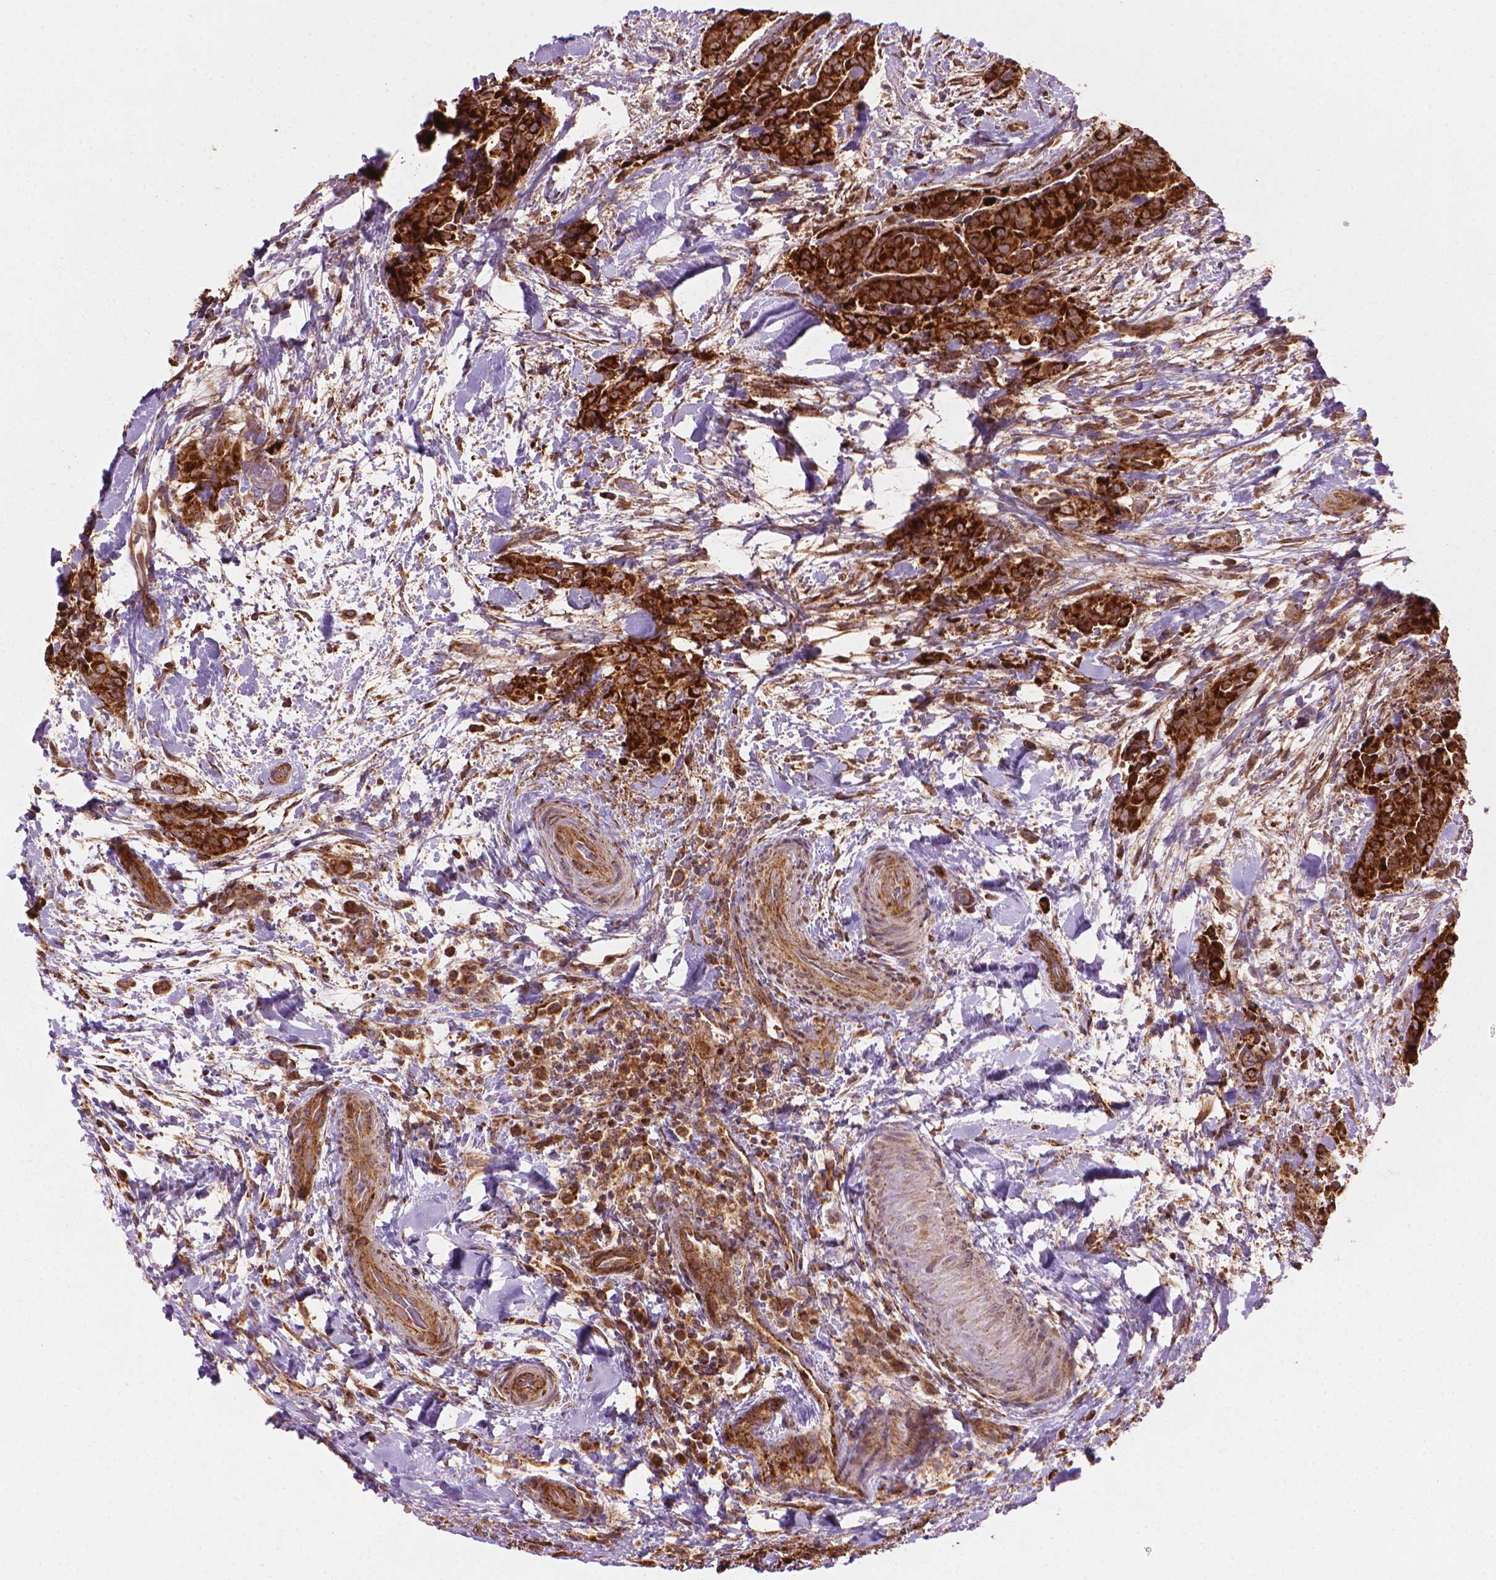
{"staining": {"intensity": "strong", "quantity": ">75%", "location": "cytoplasmic/membranous"}, "tissue": "thyroid cancer", "cell_type": "Tumor cells", "image_type": "cancer", "snomed": [{"axis": "morphology", "description": "Papillary adenocarcinoma, NOS"}, {"axis": "topography", "description": "Thyroid gland"}], "caption": "IHC (DAB (3,3'-diaminobenzidine)) staining of thyroid papillary adenocarcinoma demonstrates strong cytoplasmic/membranous protein staining in about >75% of tumor cells.", "gene": "VARS2", "patient": {"sex": "male", "age": 61}}